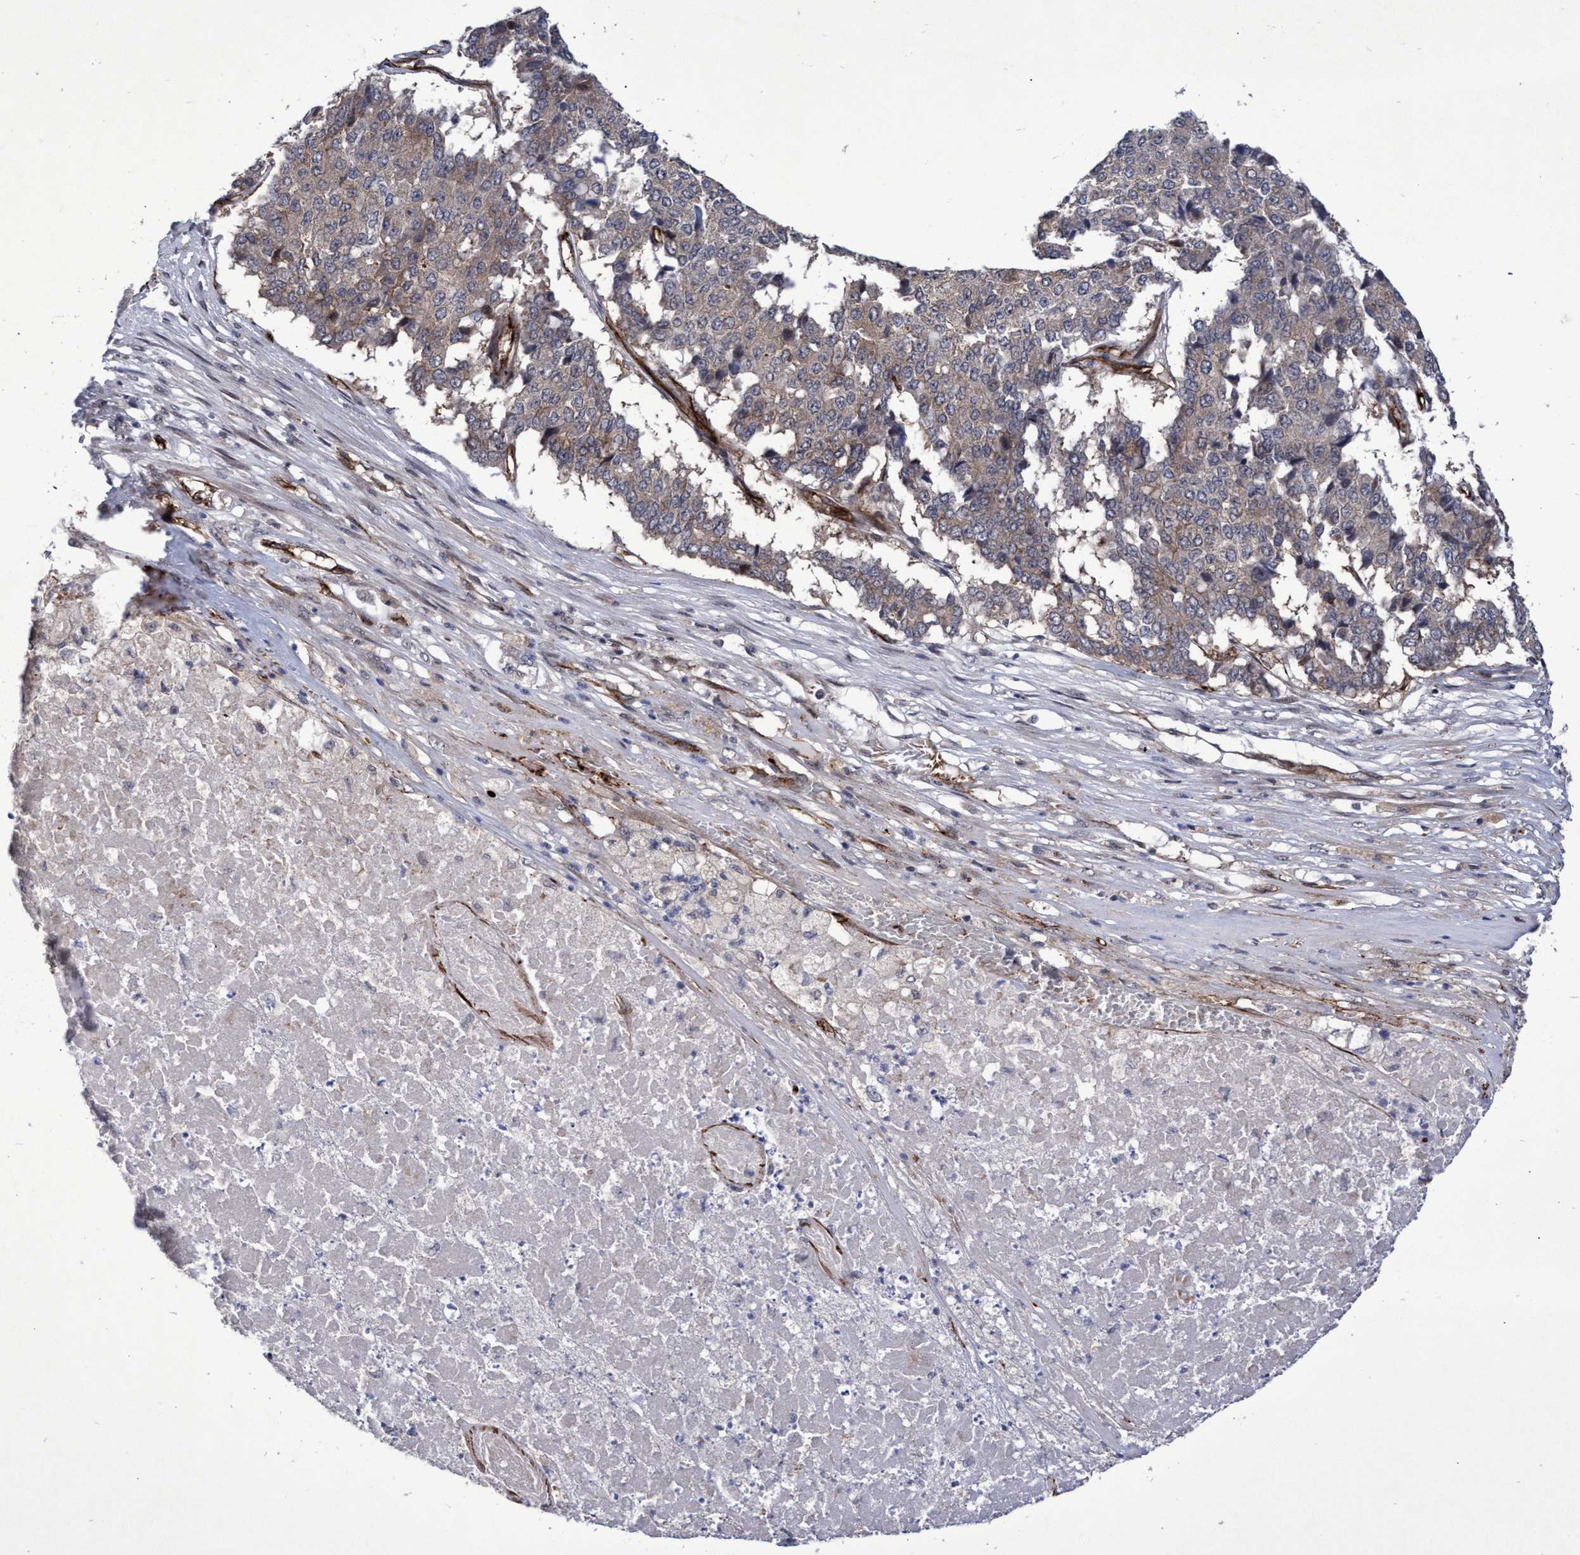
{"staining": {"intensity": "negative", "quantity": "none", "location": "none"}, "tissue": "pancreatic cancer", "cell_type": "Tumor cells", "image_type": "cancer", "snomed": [{"axis": "morphology", "description": "Adenocarcinoma, NOS"}, {"axis": "topography", "description": "Pancreas"}], "caption": "The image displays no significant expression in tumor cells of pancreatic adenocarcinoma.", "gene": "ZNF750", "patient": {"sex": "male", "age": 50}}